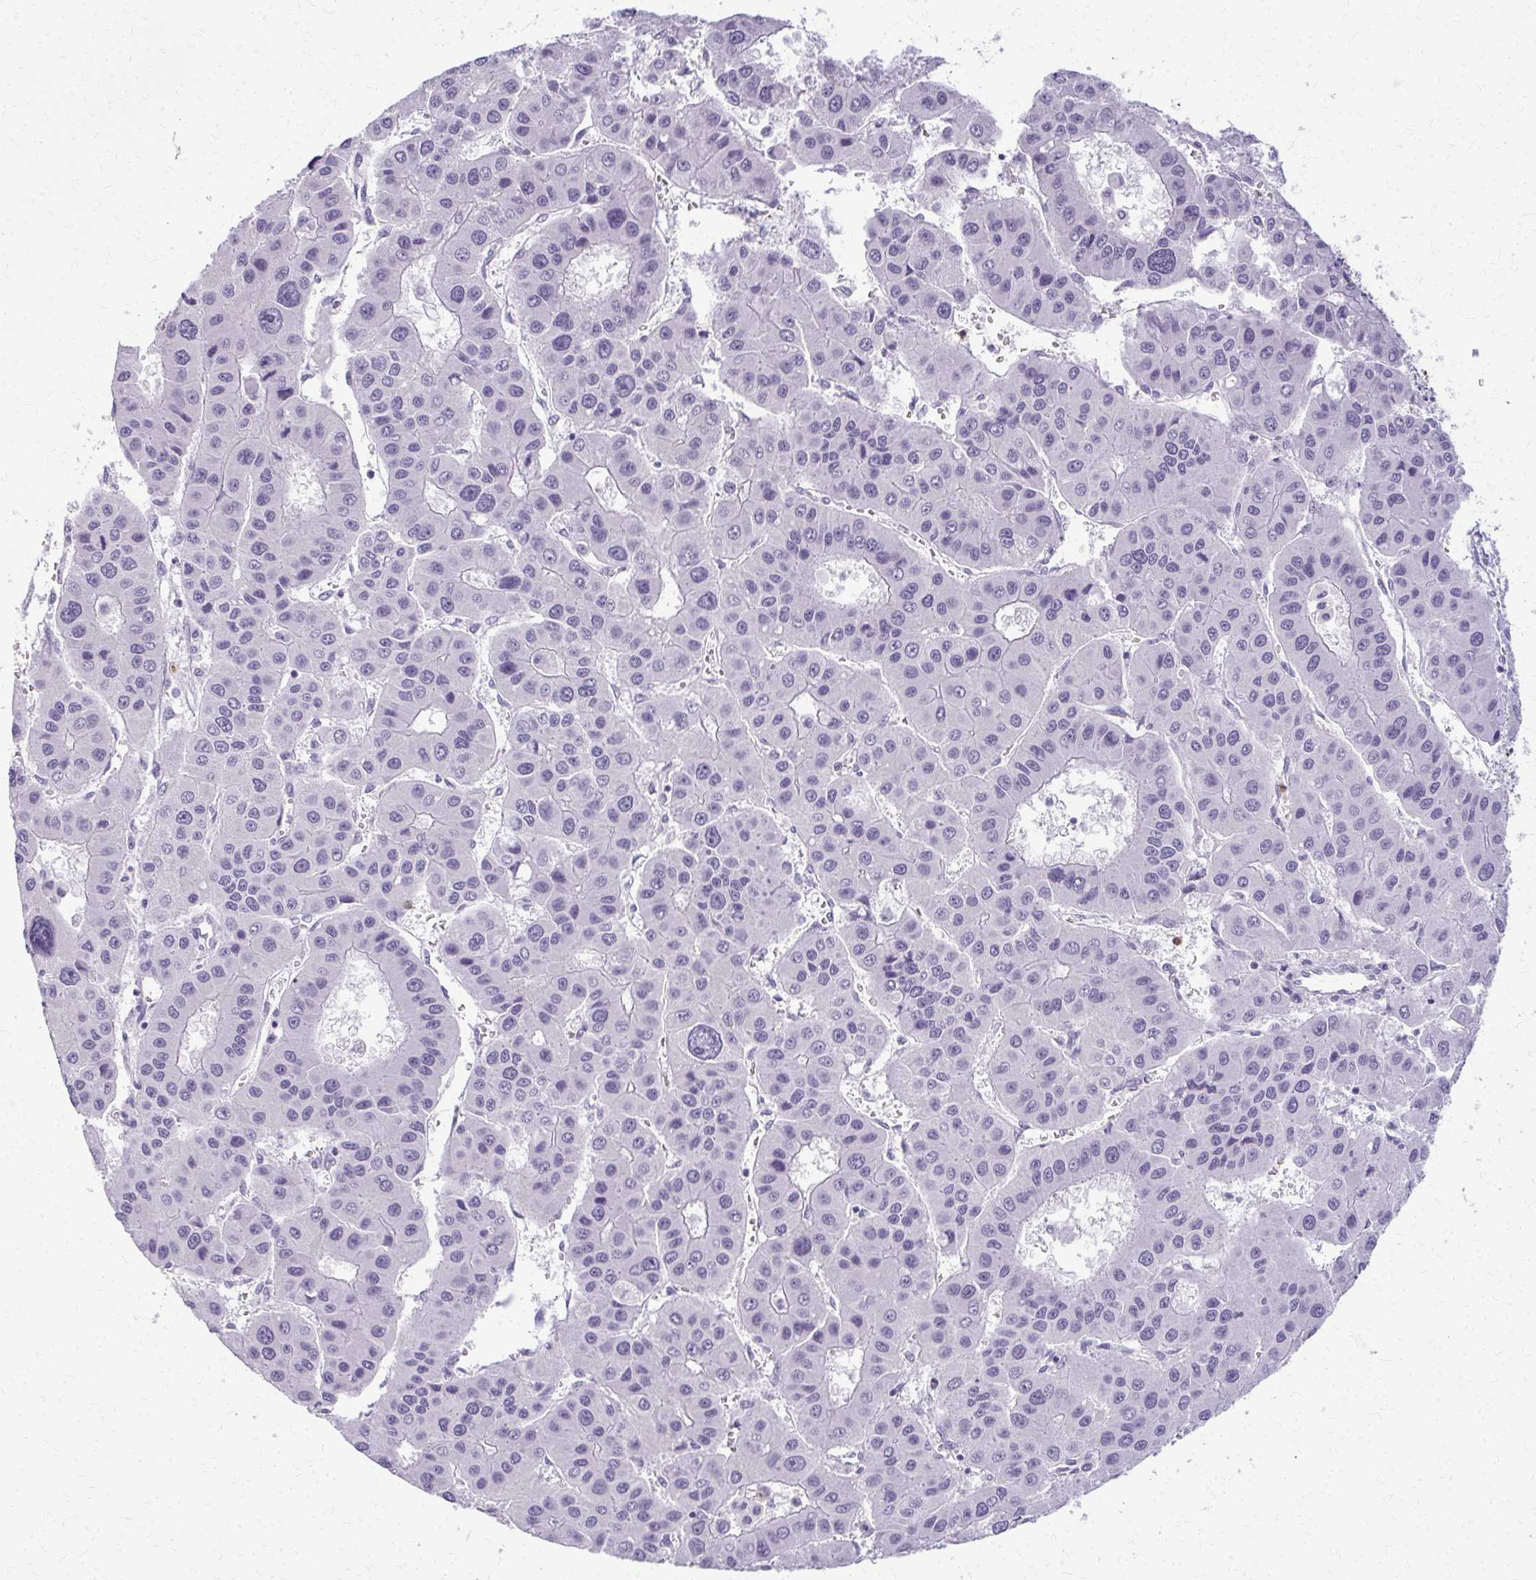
{"staining": {"intensity": "negative", "quantity": "none", "location": "none"}, "tissue": "liver cancer", "cell_type": "Tumor cells", "image_type": "cancer", "snomed": [{"axis": "morphology", "description": "Carcinoma, Hepatocellular, NOS"}, {"axis": "topography", "description": "Liver"}], "caption": "A micrograph of liver hepatocellular carcinoma stained for a protein demonstrates no brown staining in tumor cells. (Stains: DAB (3,3'-diaminobenzidine) immunohistochemistry (IHC) with hematoxylin counter stain, Microscopy: brightfield microscopy at high magnification).", "gene": "CA3", "patient": {"sex": "male", "age": 73}}